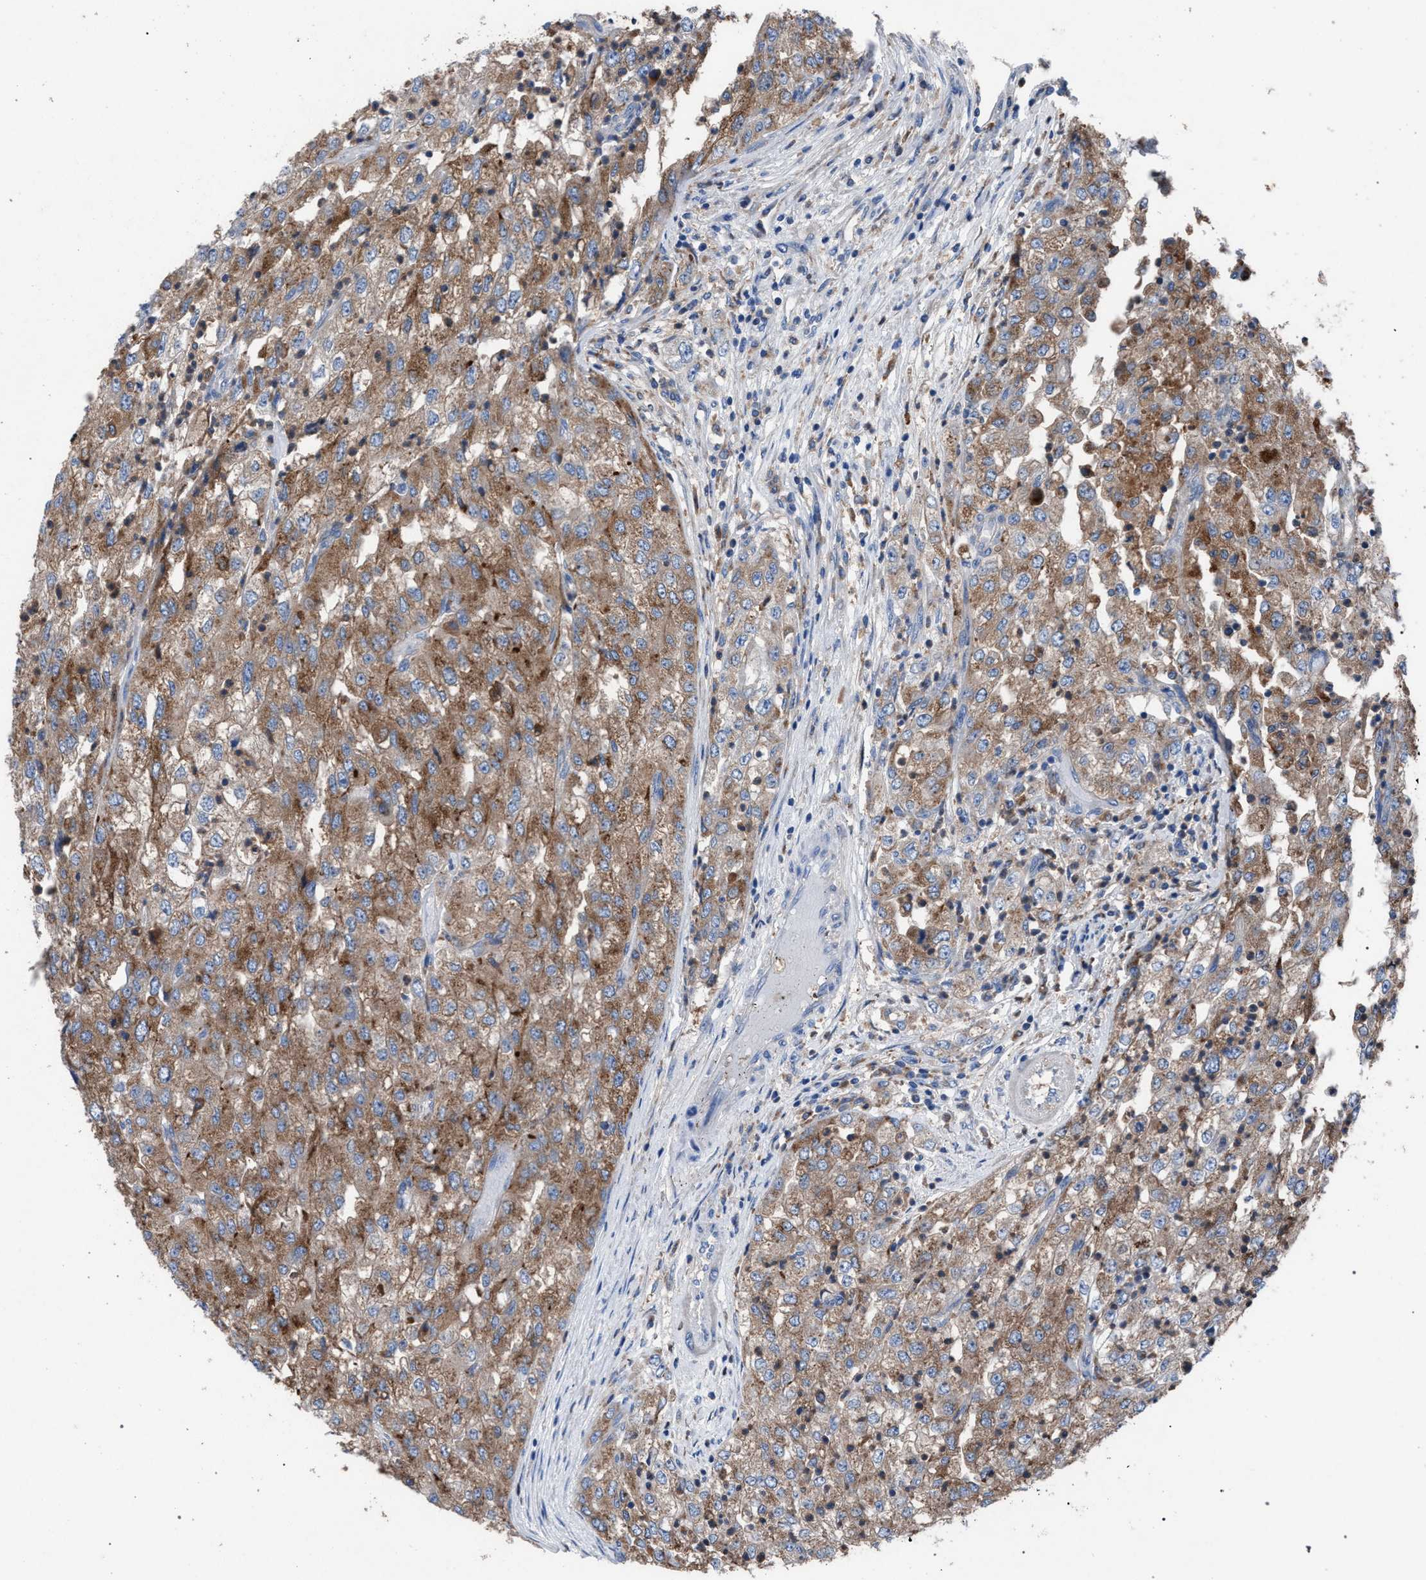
{"staining": {"intensity": "moderate", "quantity": ">75%", "location": "cytoplasmic/membranous"}, "tissue": "renal cancer", "cell_type": "Tumor cells", "image_type": "cancer", "snomed": [{"axis": "morphology", "description": "Adenocarcinoma, NOS"}, {"axis": "topography", "description": "Kidney"}], "caption": "Renal cancer (adenocarcinoma) stained with immunohistochemistry (IHC) demonstrates moderate cytoplasmic/membranous expression in approximately >75% of tumor cells.", "gene": "ATP6V0A1", "patient": {"sex": "female", "age": 54}}